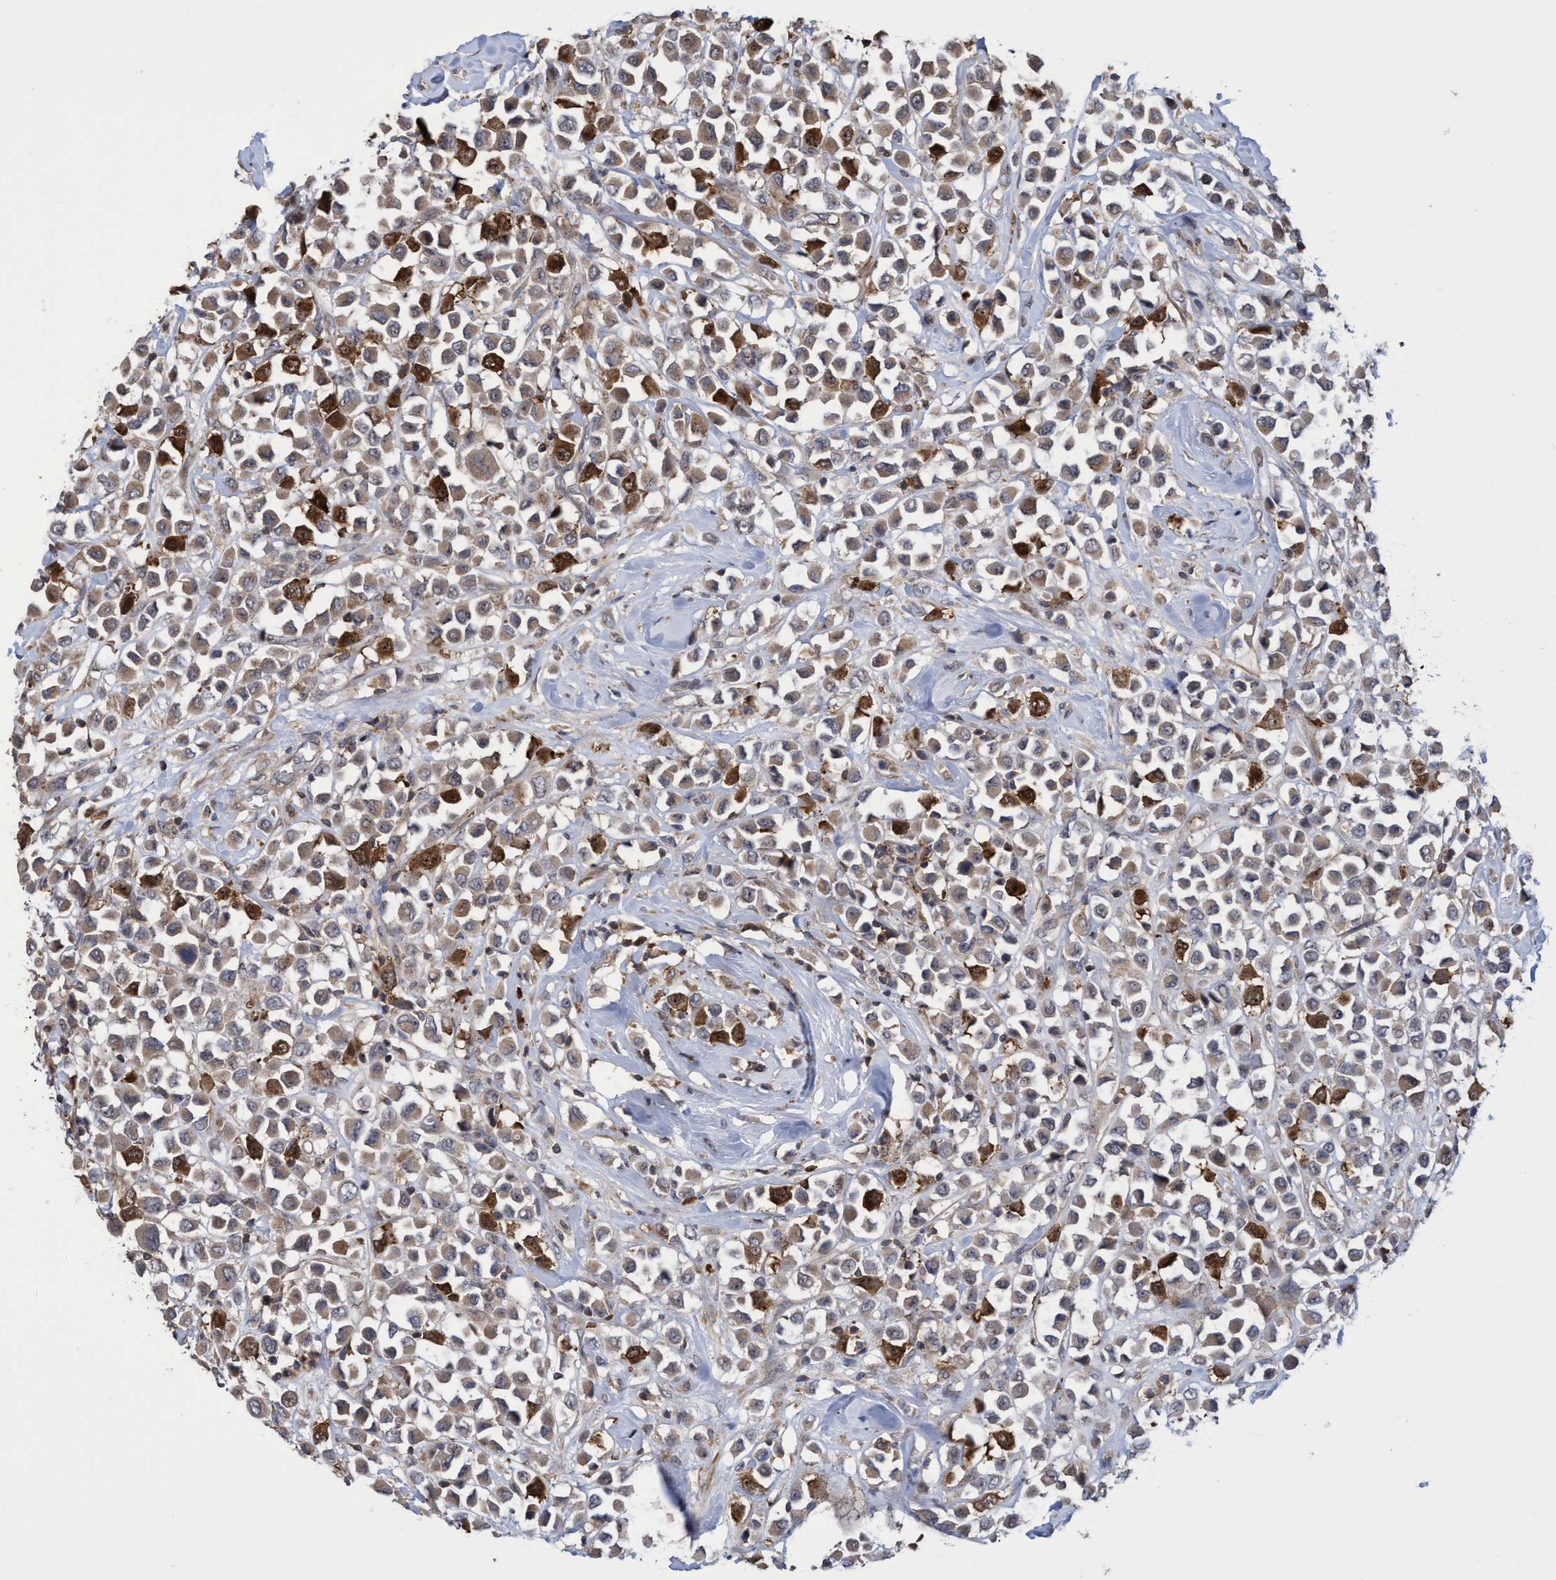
{"staining": {"intensity": "strong", "quantity": "<25%", "location": "cytoplasmic/membranous,nuclear"}, "tissue": "breast cancer", "cell_type": "Tumor cells", "image_type": "cancer", "snomed": [{"axis": "morphology", "description": "Duct carcinoma"}, {"axis": "topography", "description": "Breast"}], "caption": "Immunohistochemistry (IHC) photomicrograph of neoplastic tissue: human breast infiltrating ductal carcinoma stained using immunohistochemistry reveals medium levels of strong protein expression localized specifically in the cytoplasmic/membranous and nuclear of tumor cells, appearing as a cytoplasmic/membranous and nuclear brown color.", "gene": "SLBP", "patient": {"sex": "female", "age": 61}}